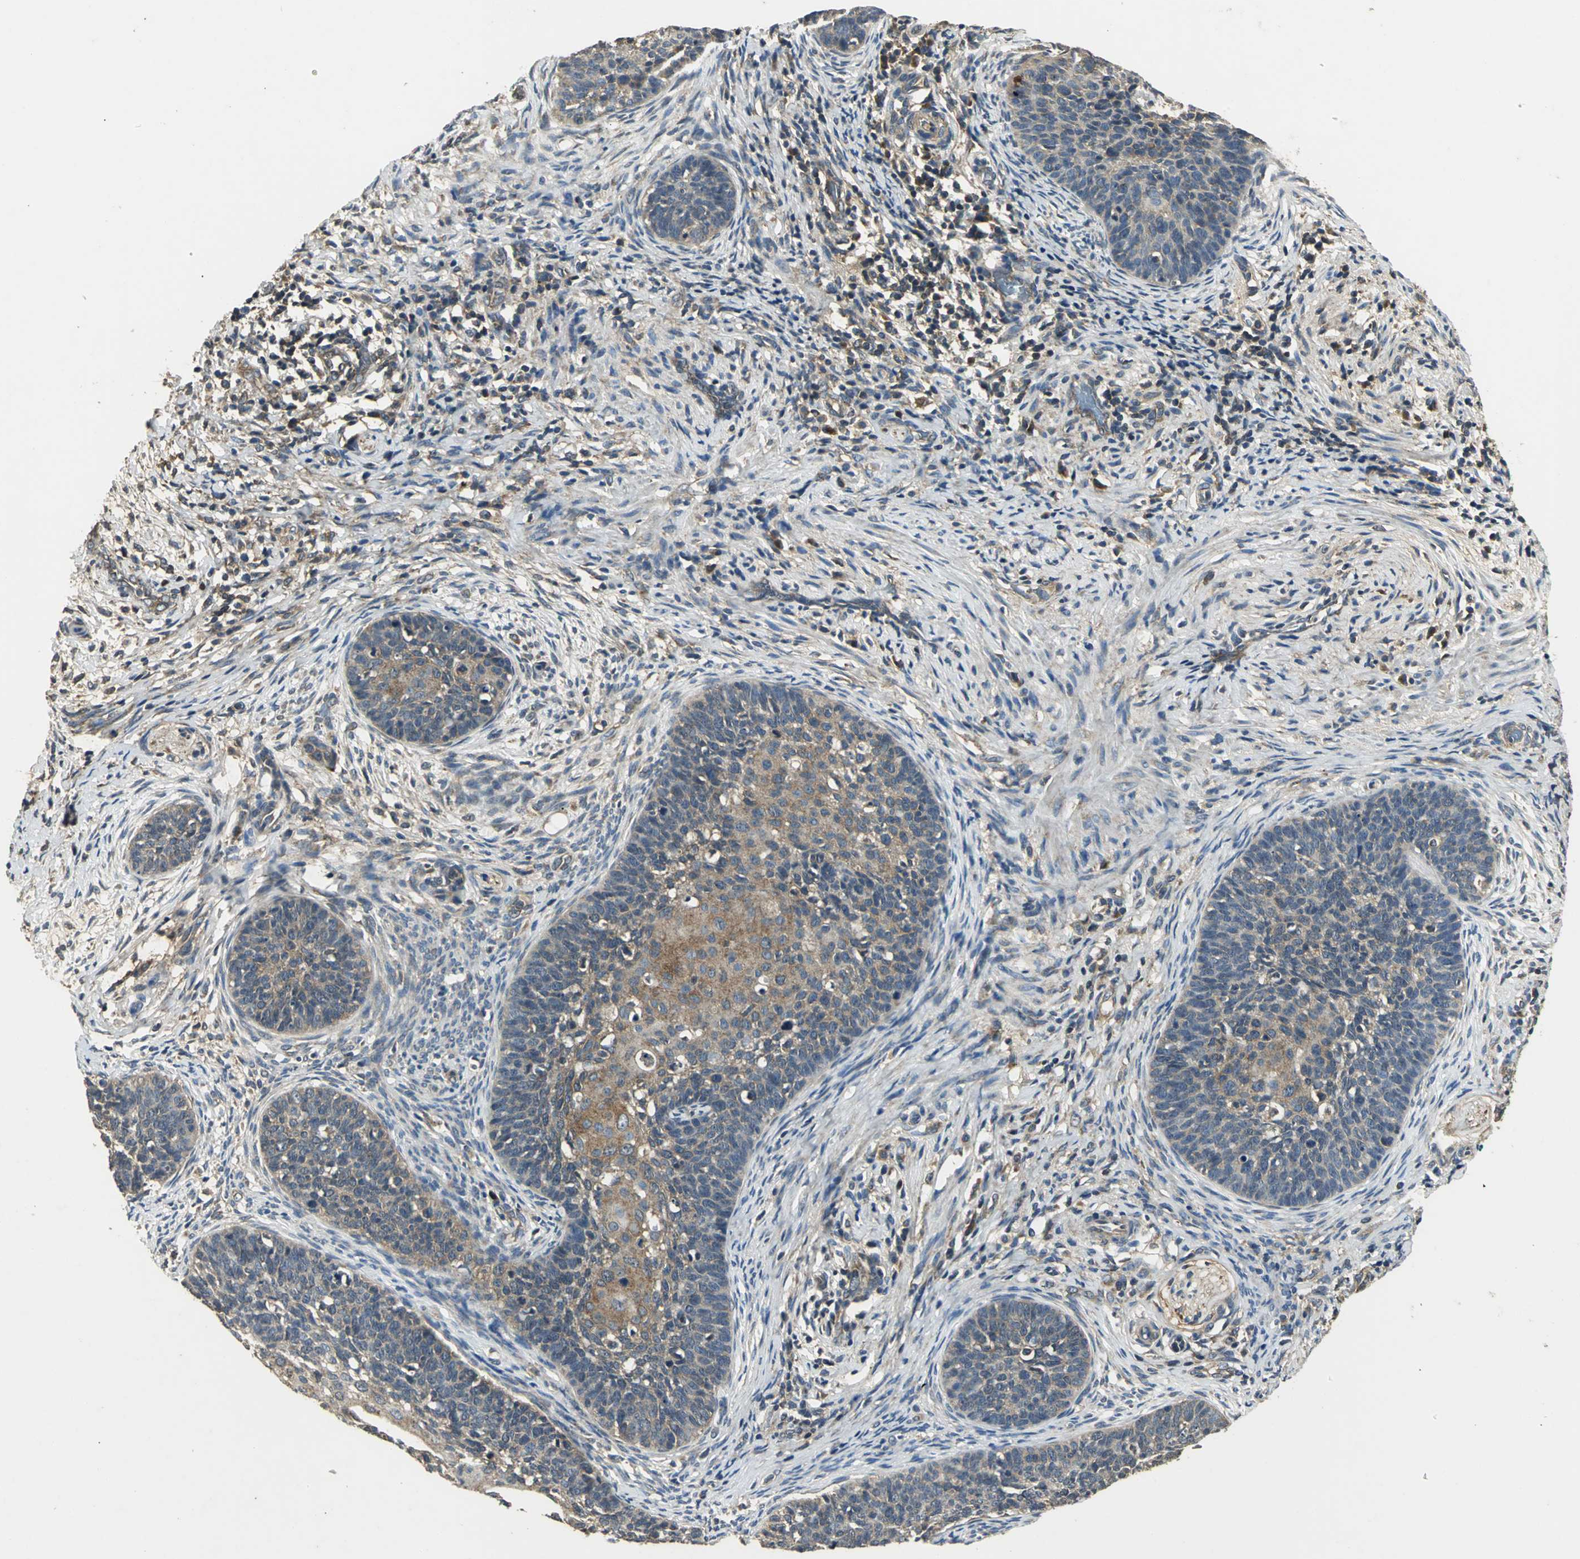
{"staining": {"intensity": "moderate", "quantity": ">75%", "location": "cytoplasmic/membranous"}, "tissue": "cervical cancer", "cell_type": "Tumor cells", "image_type": "cancer", "snomed": [{"axis": "morphology", "description": "Squamous cell carcinoma, NOS"}, {"axis": "topography", "description": "Cervix"}], "caption": "Tumor cells show moderate cytoplasmic/membranous expression in about >75% of cells in cervical cancer. (Brightfield microscopy of DAB IHC at high magnification).", "gene": "IRF3", "patient": {"sex": "female", "age": 33}}